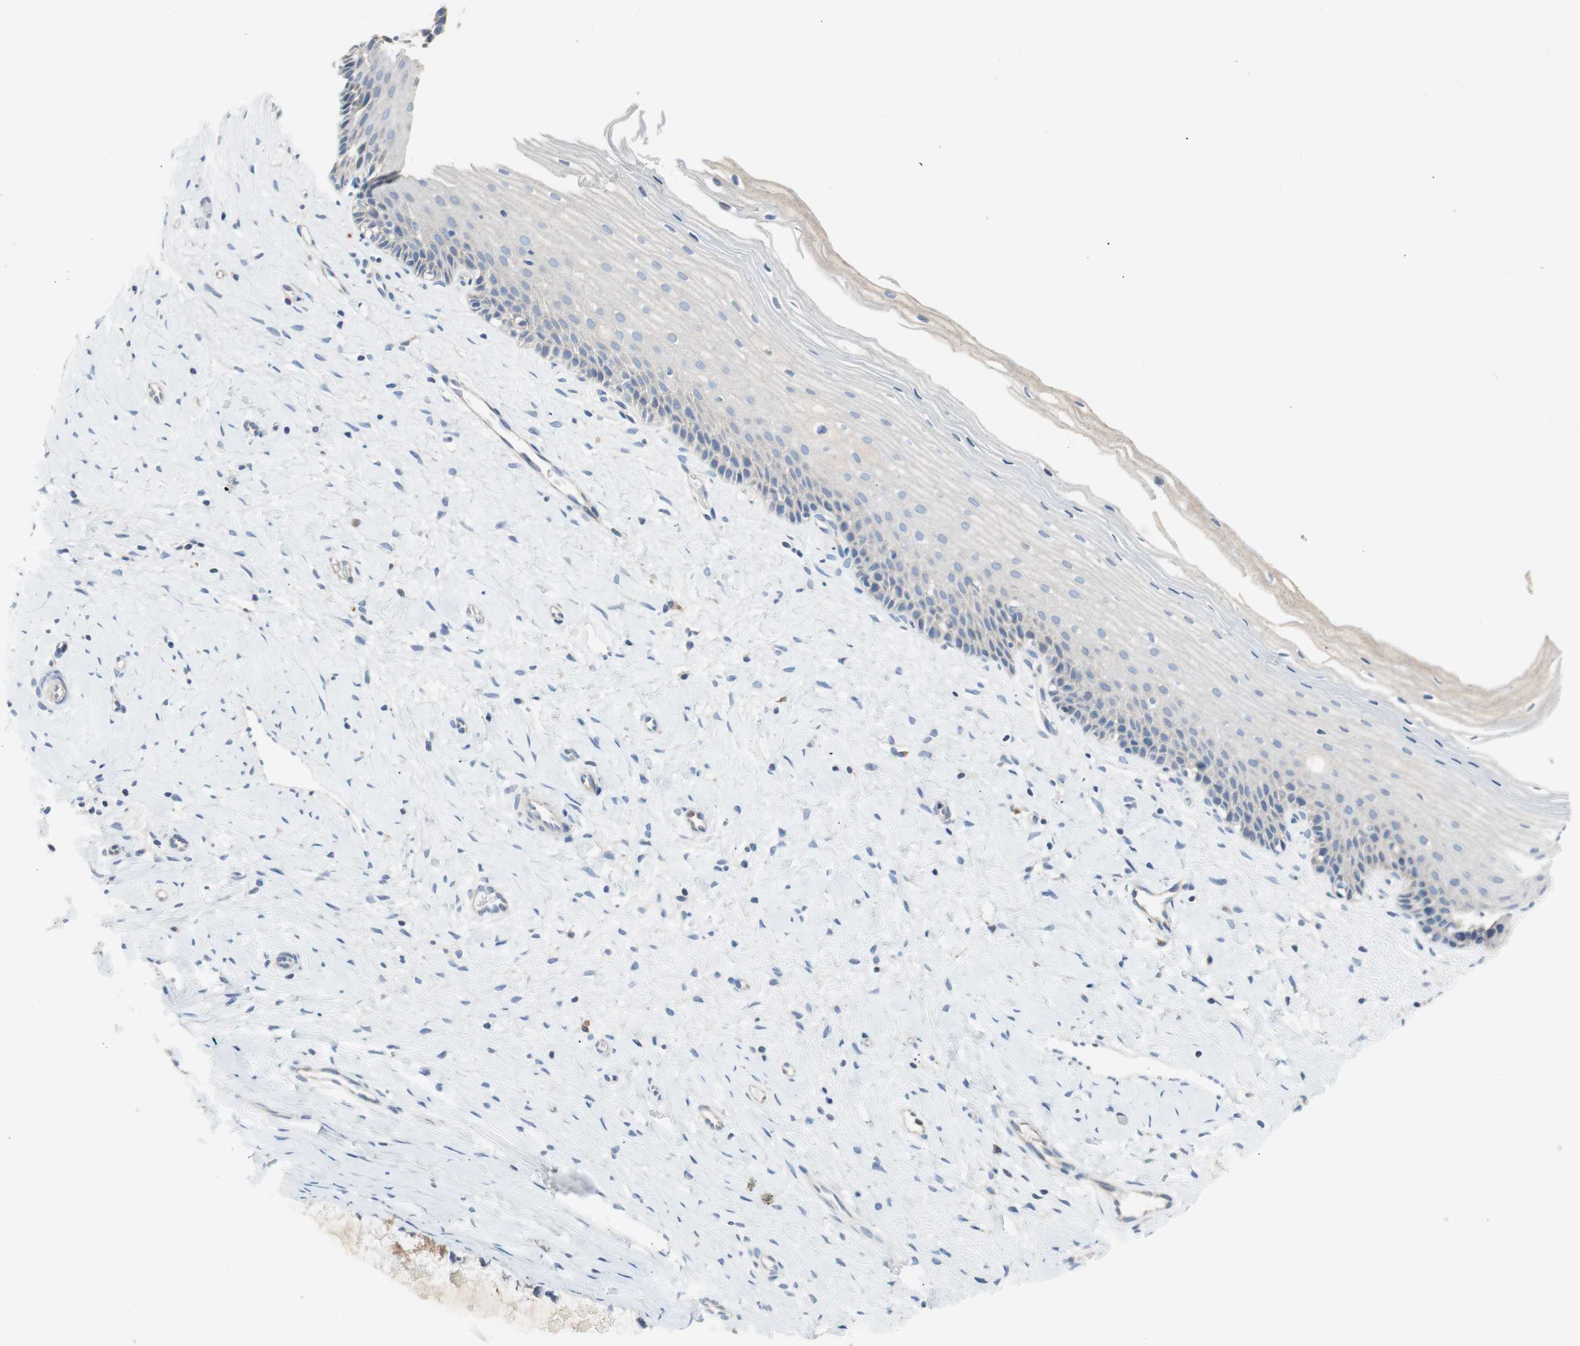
{"staining": {"intensity": "negative", "quantity": "none", "location": "none"}, "tissue": "cervix", "cell_type": "Glandular cells", "image_type": "normal", "snomed": [{"axis": "morphology", "description": "Normal tissue, NOS"}, {"axis": "topography", "description": "Cervix"}], "caption": "Immunohistochemistry histopathology image of benign cervix: cervix stained with DAB (3,3'-diaminobenzidine) demonstrates no significant protein staining in glandular cells.", "gene": "CCM2L", "patient": {"sex": "female", "age": 39}}